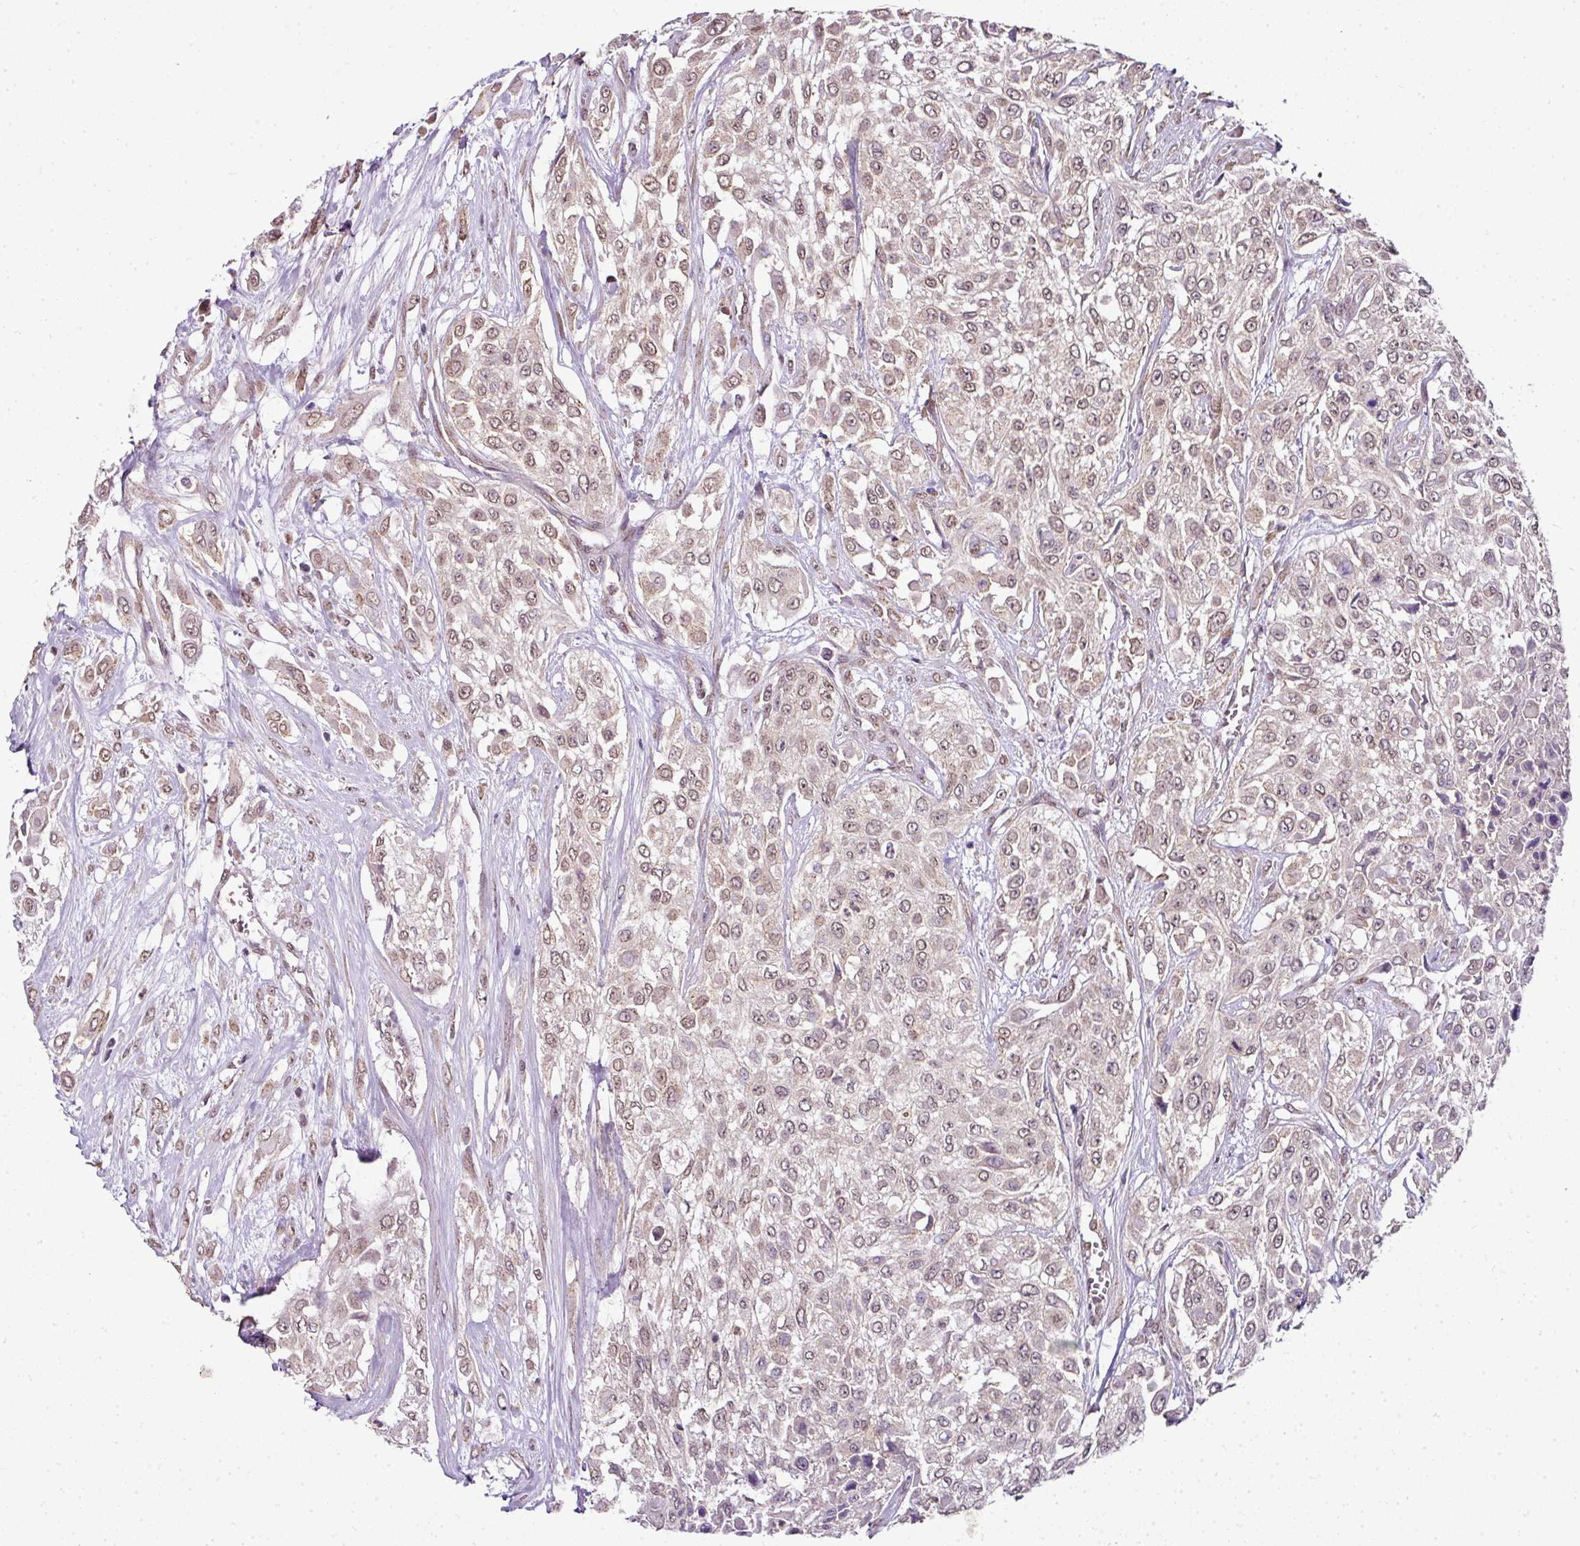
{"staining": {"intensity": "moderate", "quantity": ">75%", "location": "nuclear"}, "tissue": "urothelial cancer", "cell_type": "Tumor cells", "image_type": "cancer", "snomed": [{"axis": "morphology", "description": "Urothelial carcinoma, High grade"}, {"axis": "topography", "description": "Urinary bladder"}], "caption": "Moderate nuclear protein positivity is seen in about >75% of tumor cells in urothelial carcinoma (high-grade).", "gene": "JPH2", "patient": {"sex": "male", "age": 57}}